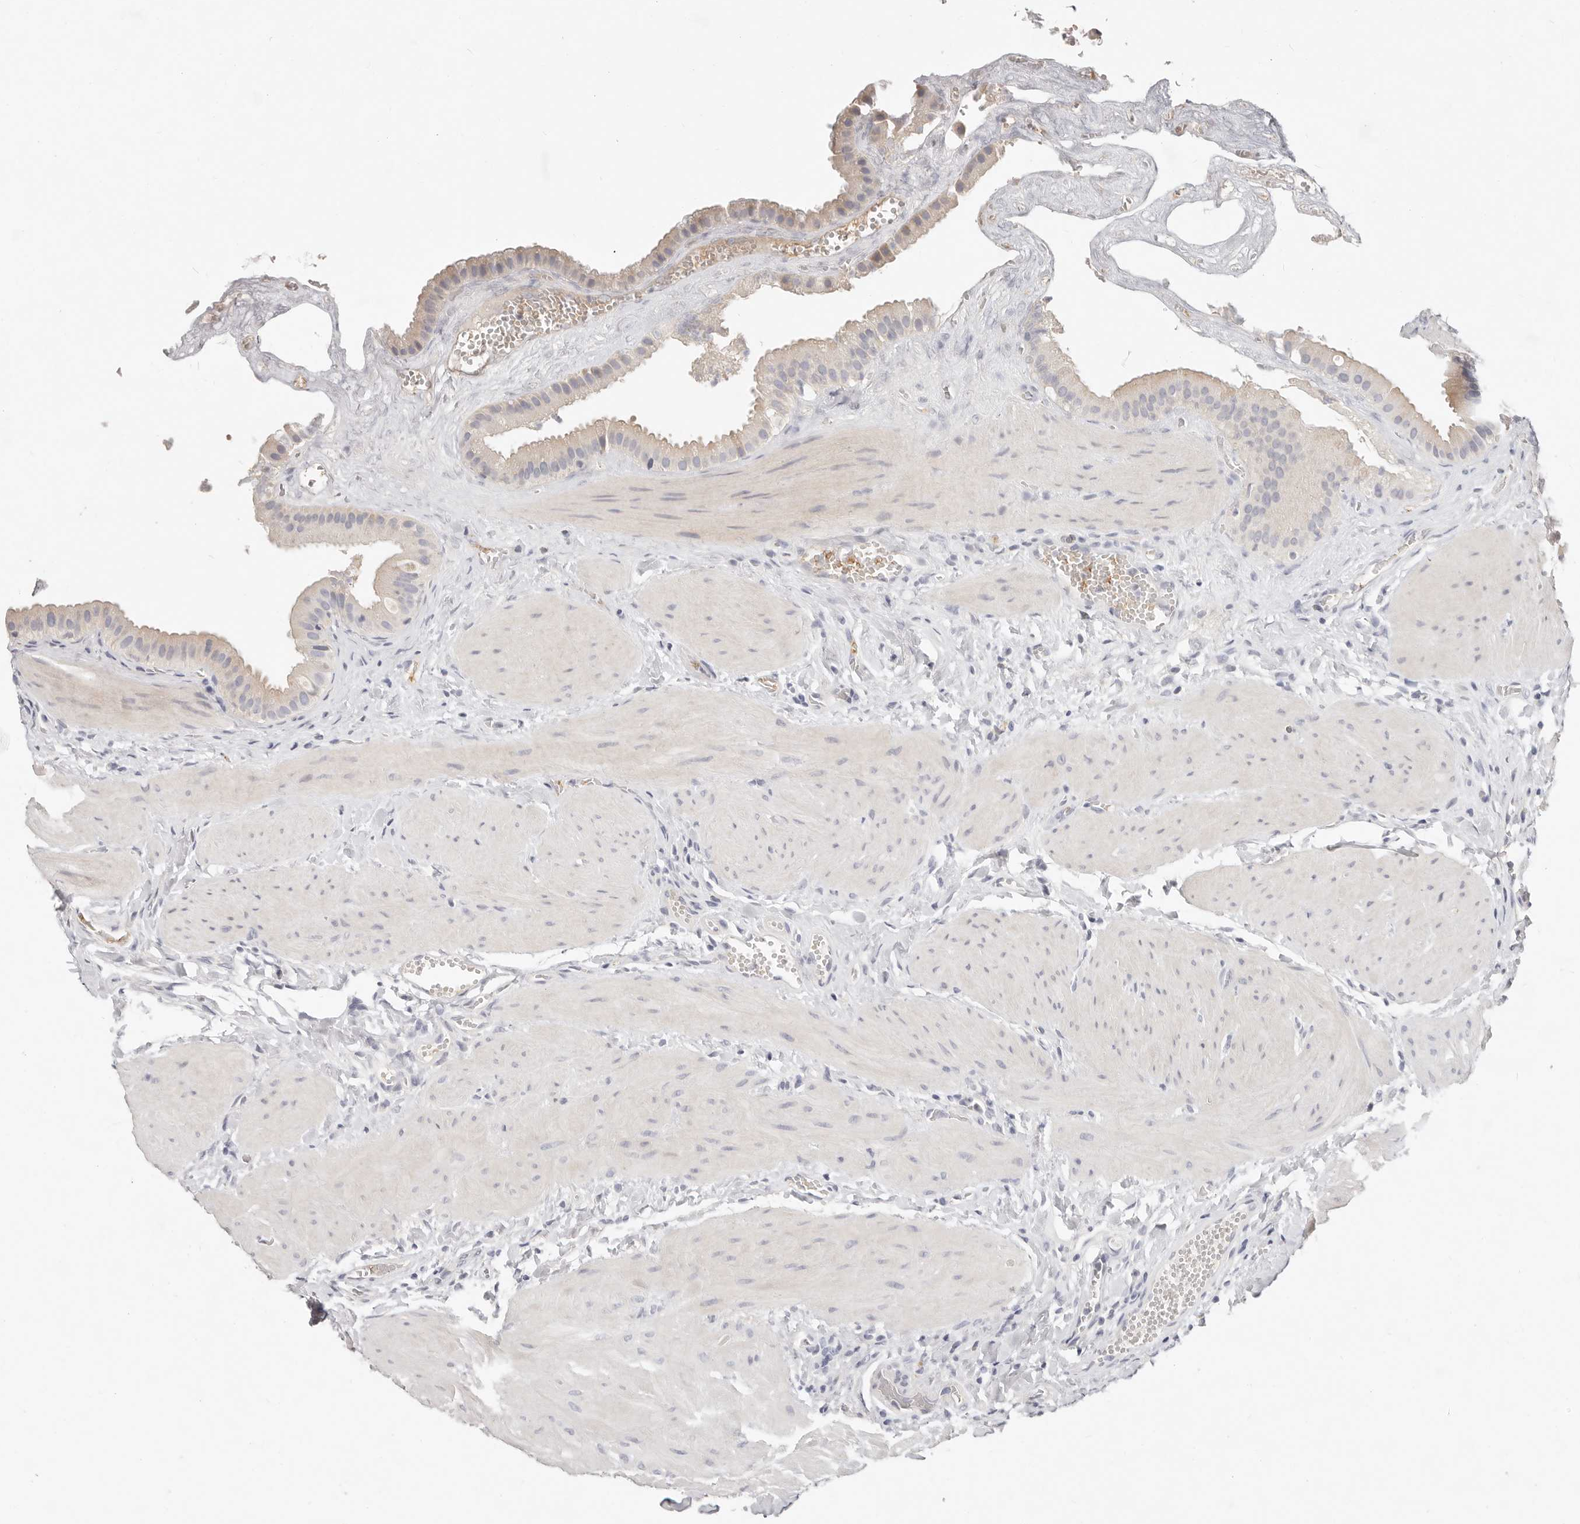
{"staining": {"intensity": "weak", "quantity": "<25%", "location": "cytoplasmic/membranous"}, "tissue": "gallbladder", "cell_type": "Glandular cells", "image_type": "normal", "snomed": [{"axis": "morphology", "description": "Normal tissue, NOS"}, {"axis": "topography", "description": "Gallbladder"}], "caption": "Immunohistochemical staining of unremarkable human gallbladder displays no significant staining in glandular cells.", "gene": "TMEM63B", "patient": {"sex": "male", "age": 55}}